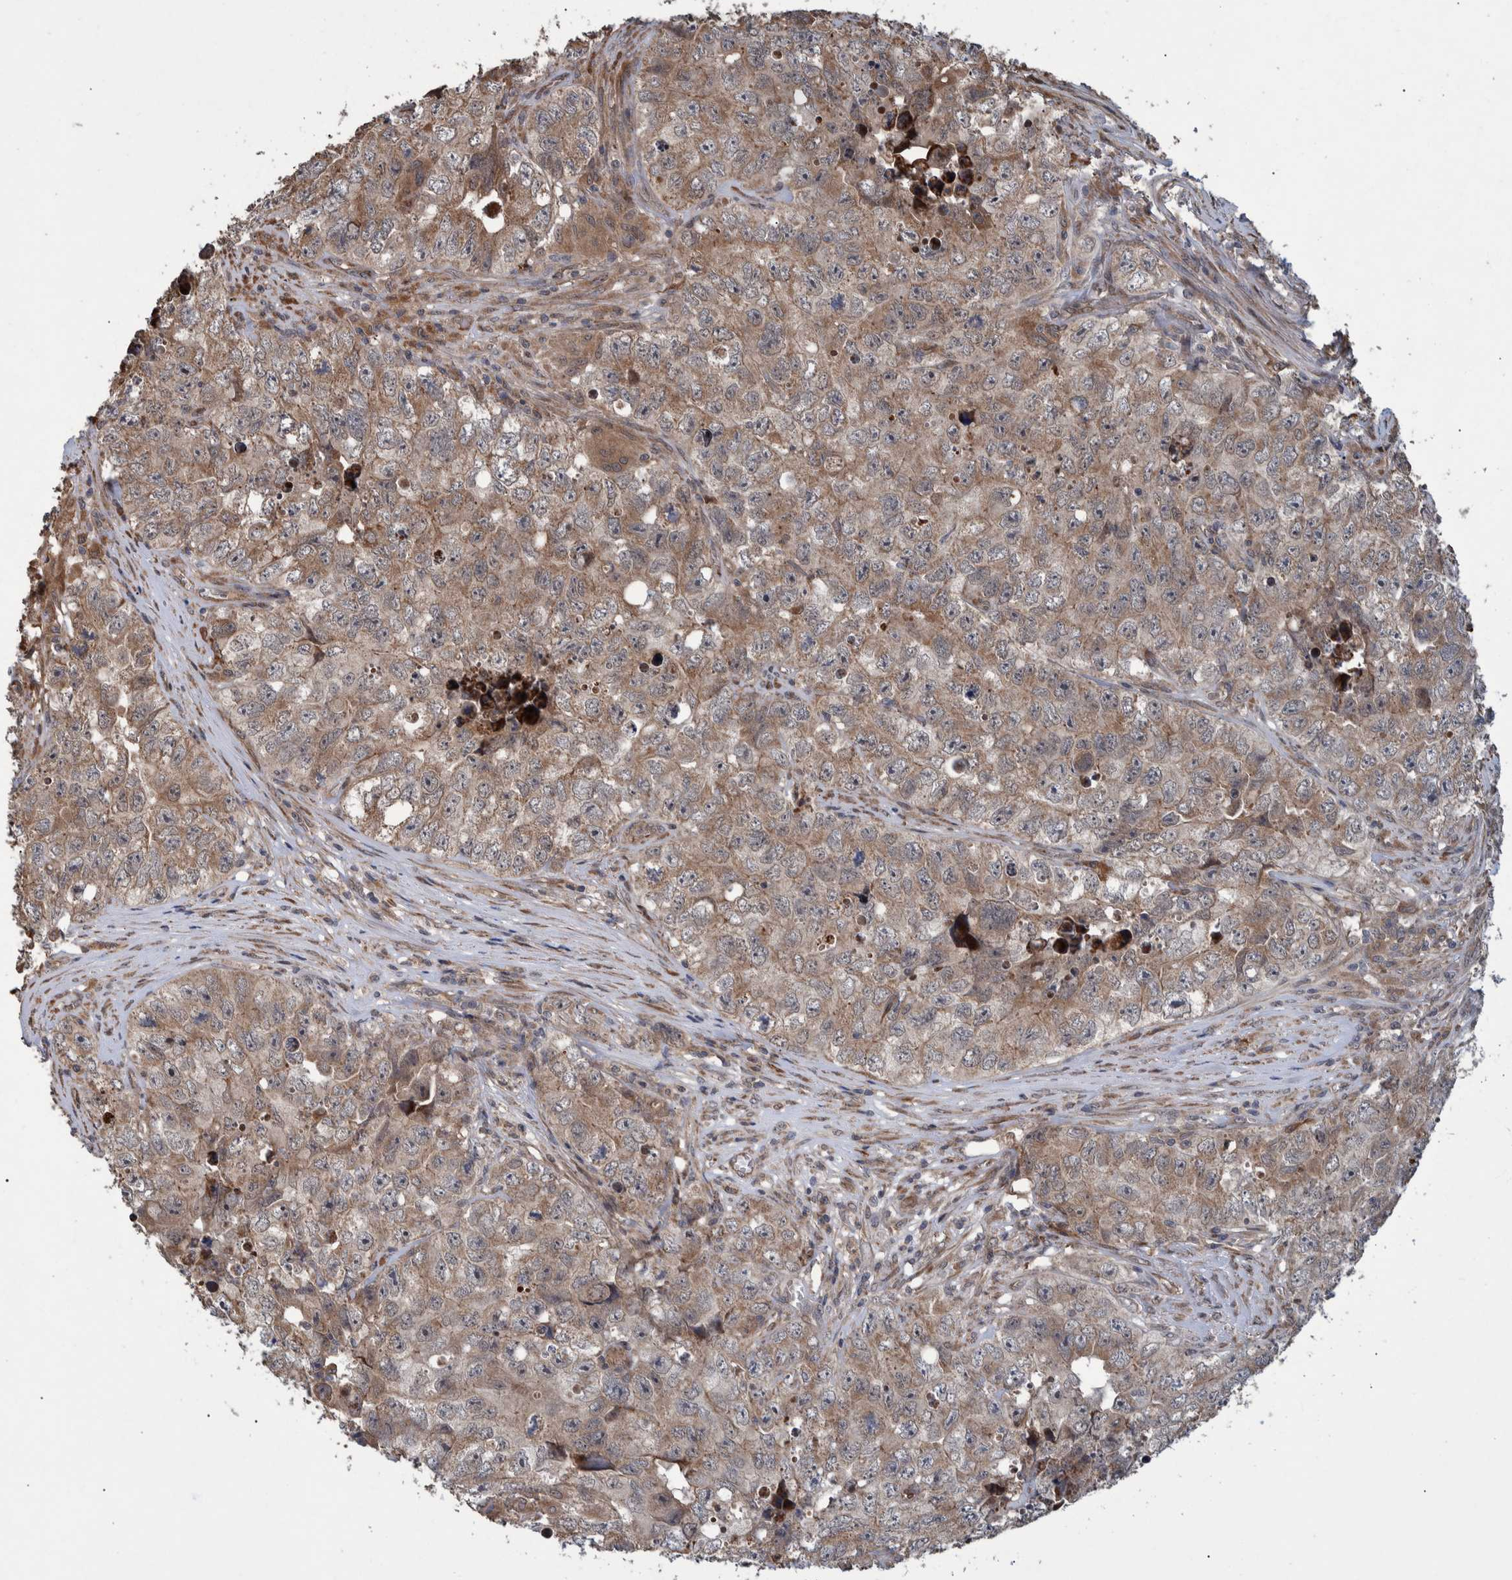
{"staining": {"intensity": "moderate", "quantity": ">75%", "location": "cytoplasmic/membranous"}, "tissue": "testis cancer", "cell_type": "Tumor cells", "image_type": "cancer", "snomed": [{"axis": "morphology", "description": "Seminoma, NOS"}, {"axis": "morphology", "description": "Carcinoma, Embryonal, NOS"}, {"axis": "topography", "description": "Testis"}], "caption": "IHC micrograph of neoplastic tissue: human testis cancer stained using immunohistochemistry (IHC) demonstrates medium levels of moderate protein expression localized specifically in the cytoplasmic/membranous of tumor cells, appearing as a cytoplasmic/membranous brown color.", "gene": "B3GNTL1", "patient": {"sex": "male", "age": 43}}